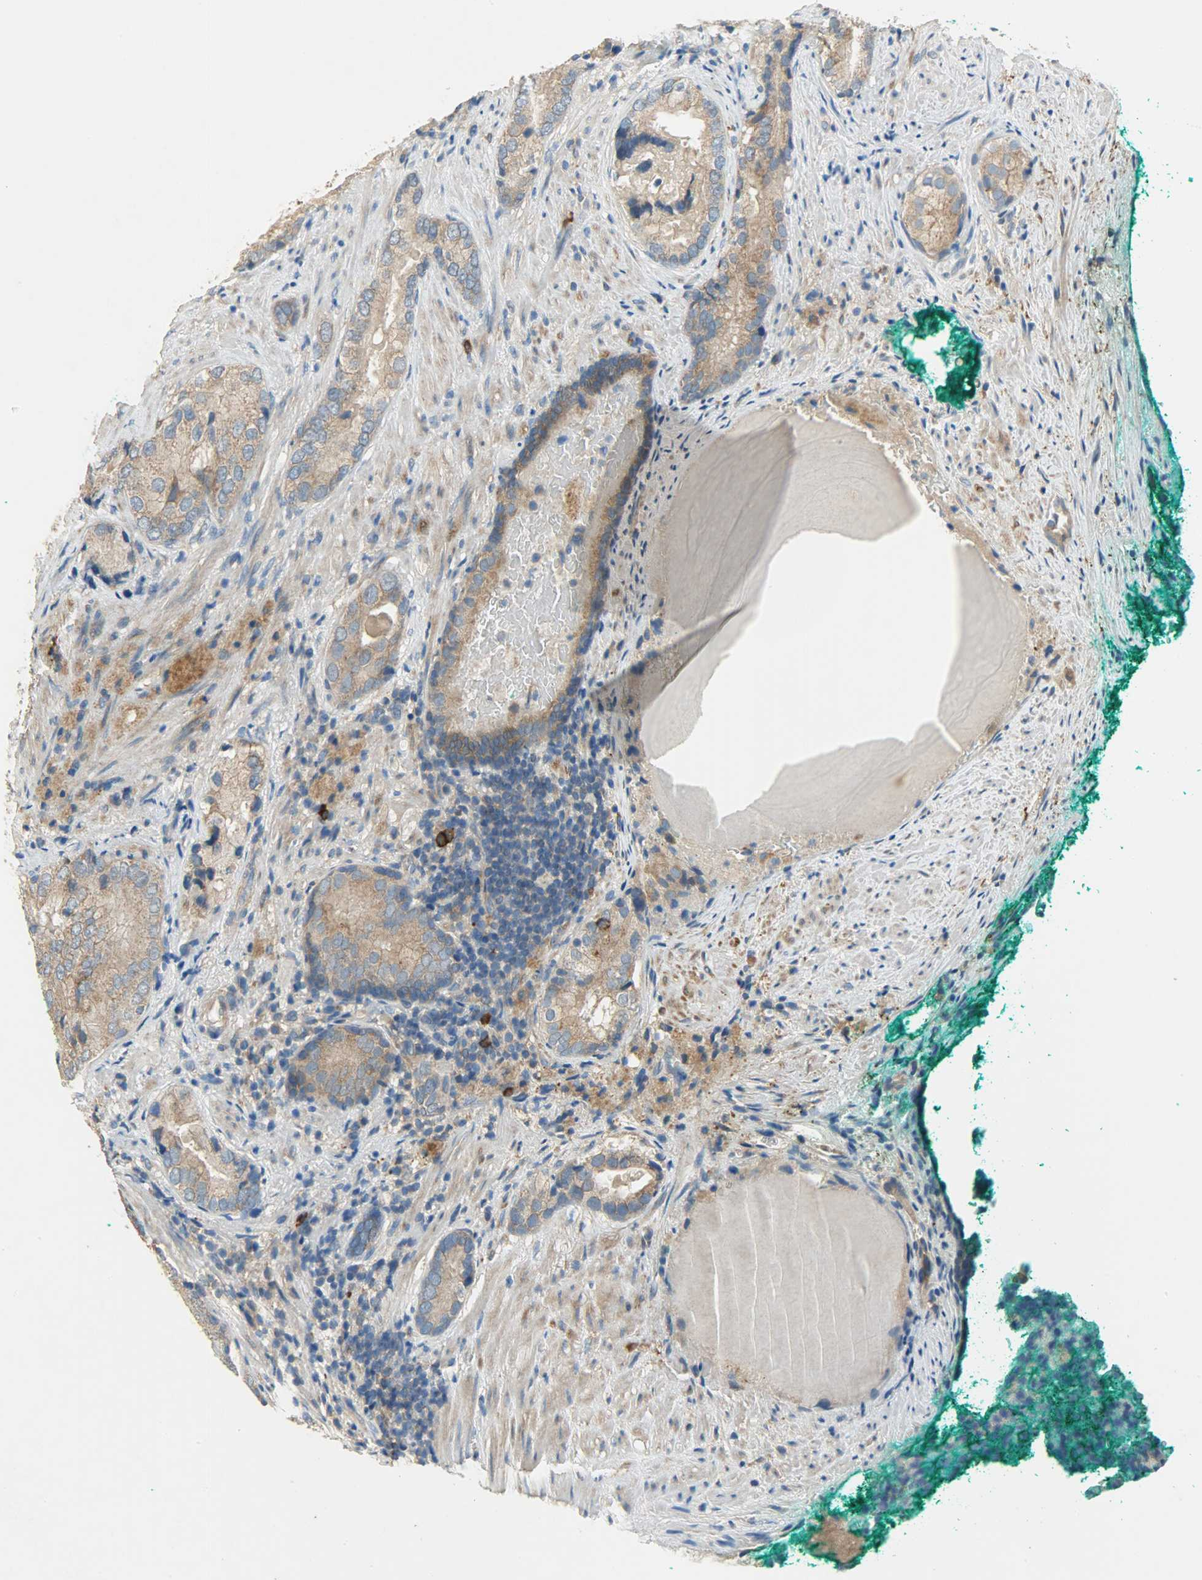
{"staining": {"intensity": "moderate", "quantity": ">75%", "location": "cytoplasmic/membranous"}, "tissue": "prostate cancer", "cell_type": "Tumor cells", "image_type": "cancer", "snomed": [{"axis": "morphology", "description": "Adenocarcinoma, High grade"}, {"axis": "topography", "description": "Prostate"}], "caption": "Tumor cells exhibit medium levels of moderate cytoplasmic/membranous staining in approximately >75% of cells in human adenocarcinoma (high-grade) (prostate).", "gene": "C1orf198", "patient": {"sex": "male", "age": 66}}